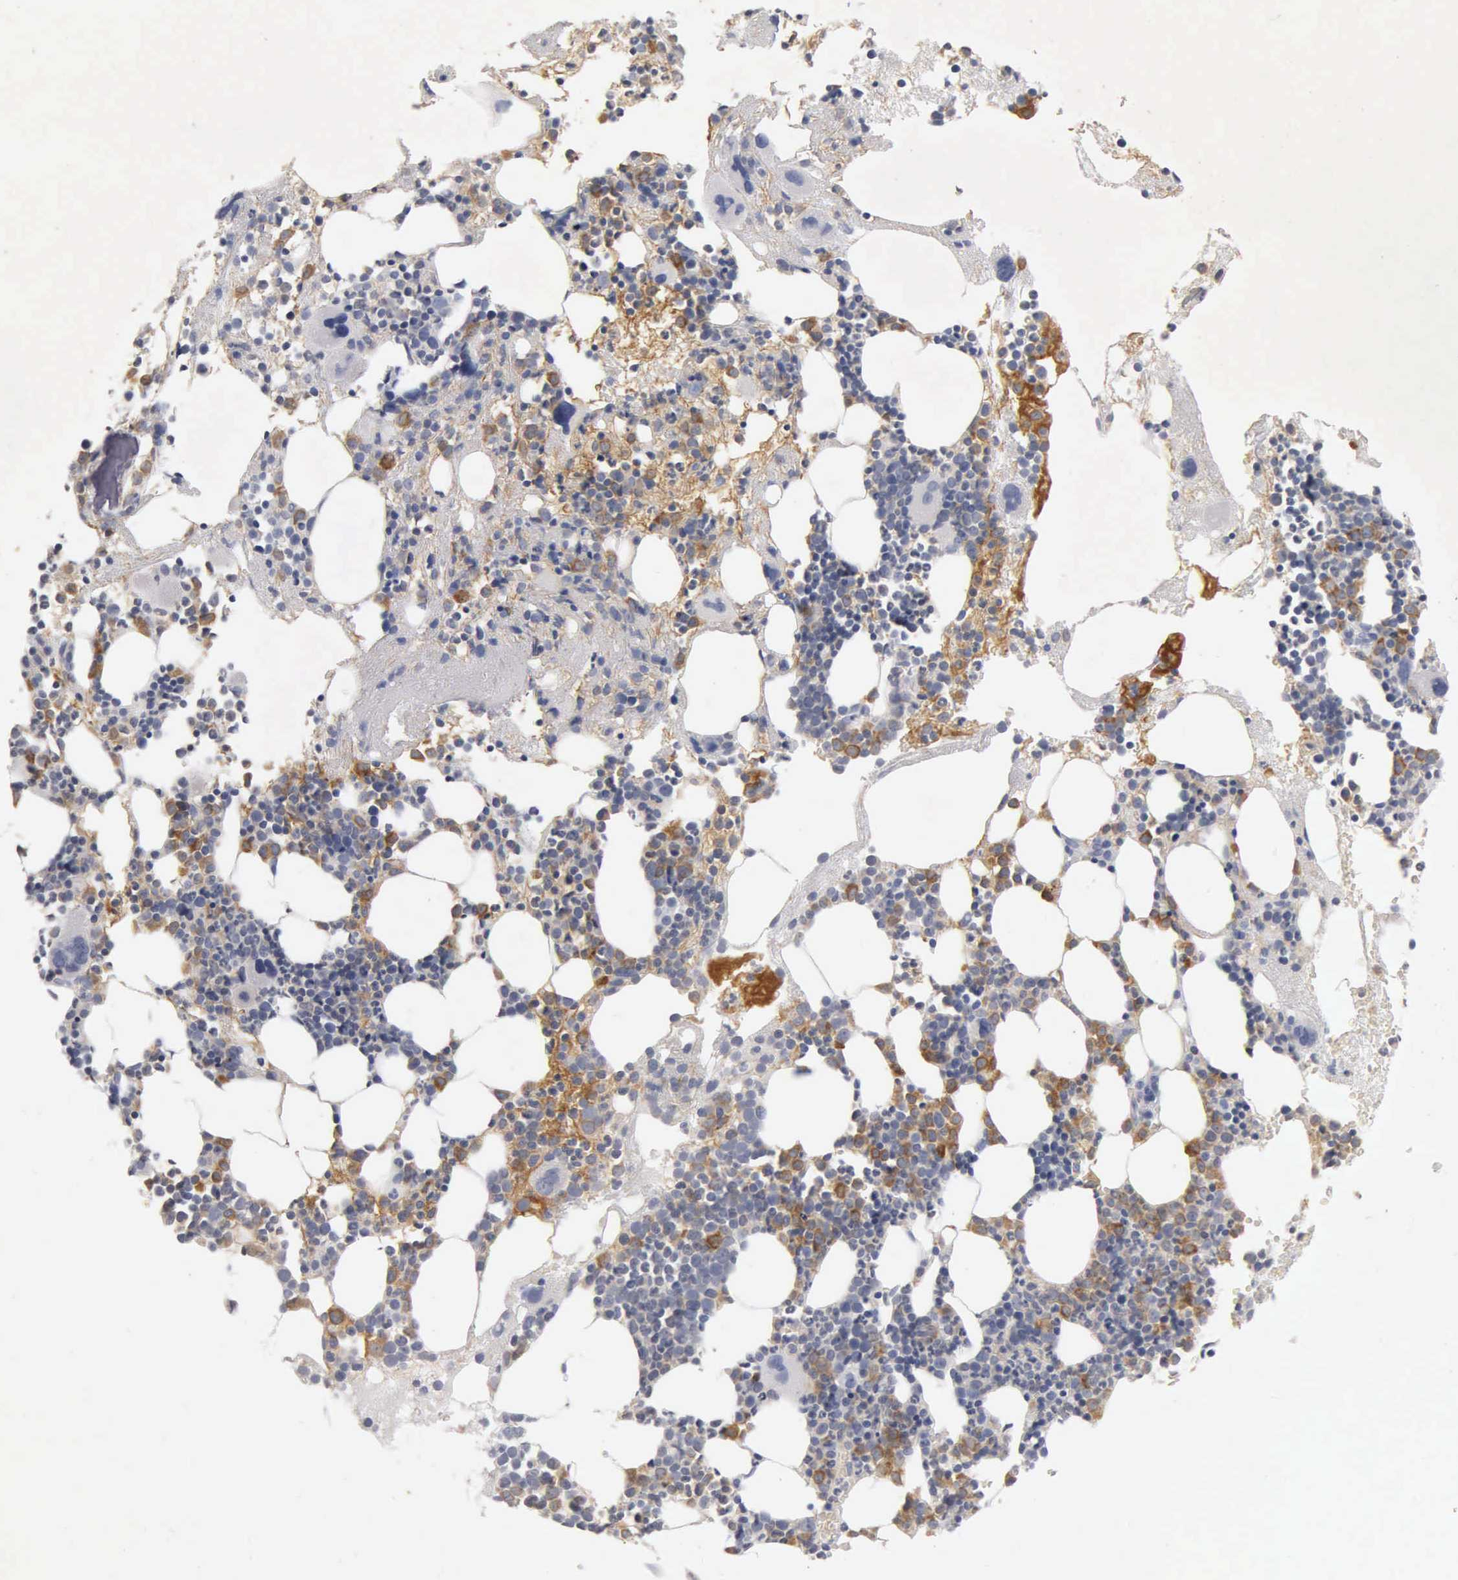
{"staining": {"intensity": "weak", "quantity": "25%-75%", "location": "cytoplasmic/membranous"}, "tissue": "bone marrow", "cell_type": "Hematopoietic cells", "image_type": "normal", "snomed": [{"axis": "morphology", "description": "Normal tissue, NOS"}, {"axis": "topography", "description": "Bone marrow"}], "caption": "Hematopoietic cells display low levels of weak cytoplasmic/membranous expression in about 25%-75% of cells in normal bone marrow. (DAB IHC, brown staining for protein, blue staining for nuclei).", "gene": "CNN1", "patient": {"sex": "male", "age": 75}}